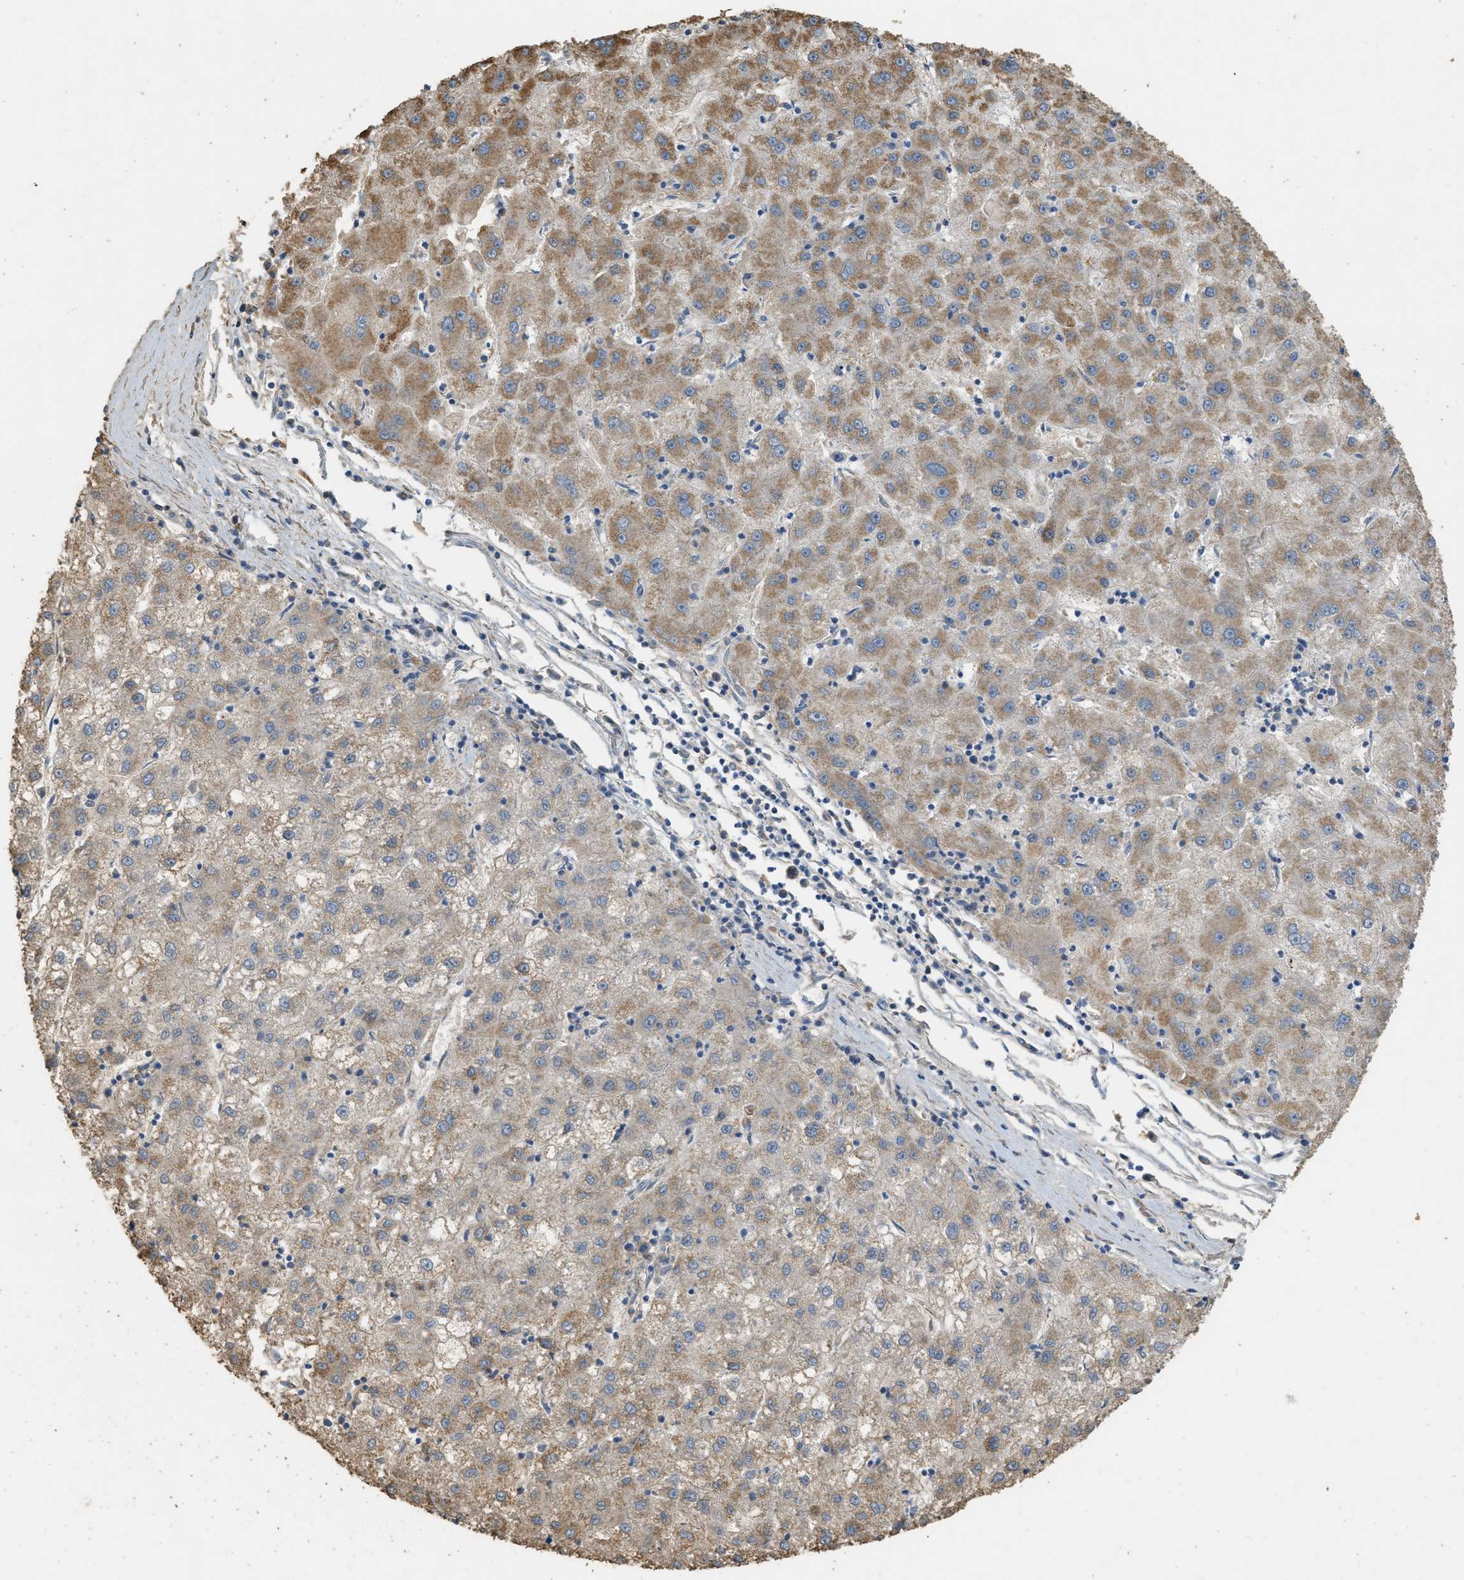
{"staining": {"intensity": "moderate", "quantity": ">75%", "location": "cytoplasmic/membranous"}, "tissue": "liver cancer", "cell_type": "Tumor cells", "image_type": "cancer", "snomed": [{"axis": "morphology", "description": "Carcinoma, Hepatocellular, NOS"}, {"axis": "topography", "description": "Liver"}], "caption": "Tumor cells show medium levels of moderate cytoplasmic/membranous positivity in about >75% of cells in hepatocellular carcinoma (liver). The staining was performed using DAB to visualize the protein expression in brown, while the nuclei were stained in blue with hematoxylin (Magnification: 20x).", "gene": "KCNA4", "patient": {"sex": "male", "age": 72}}